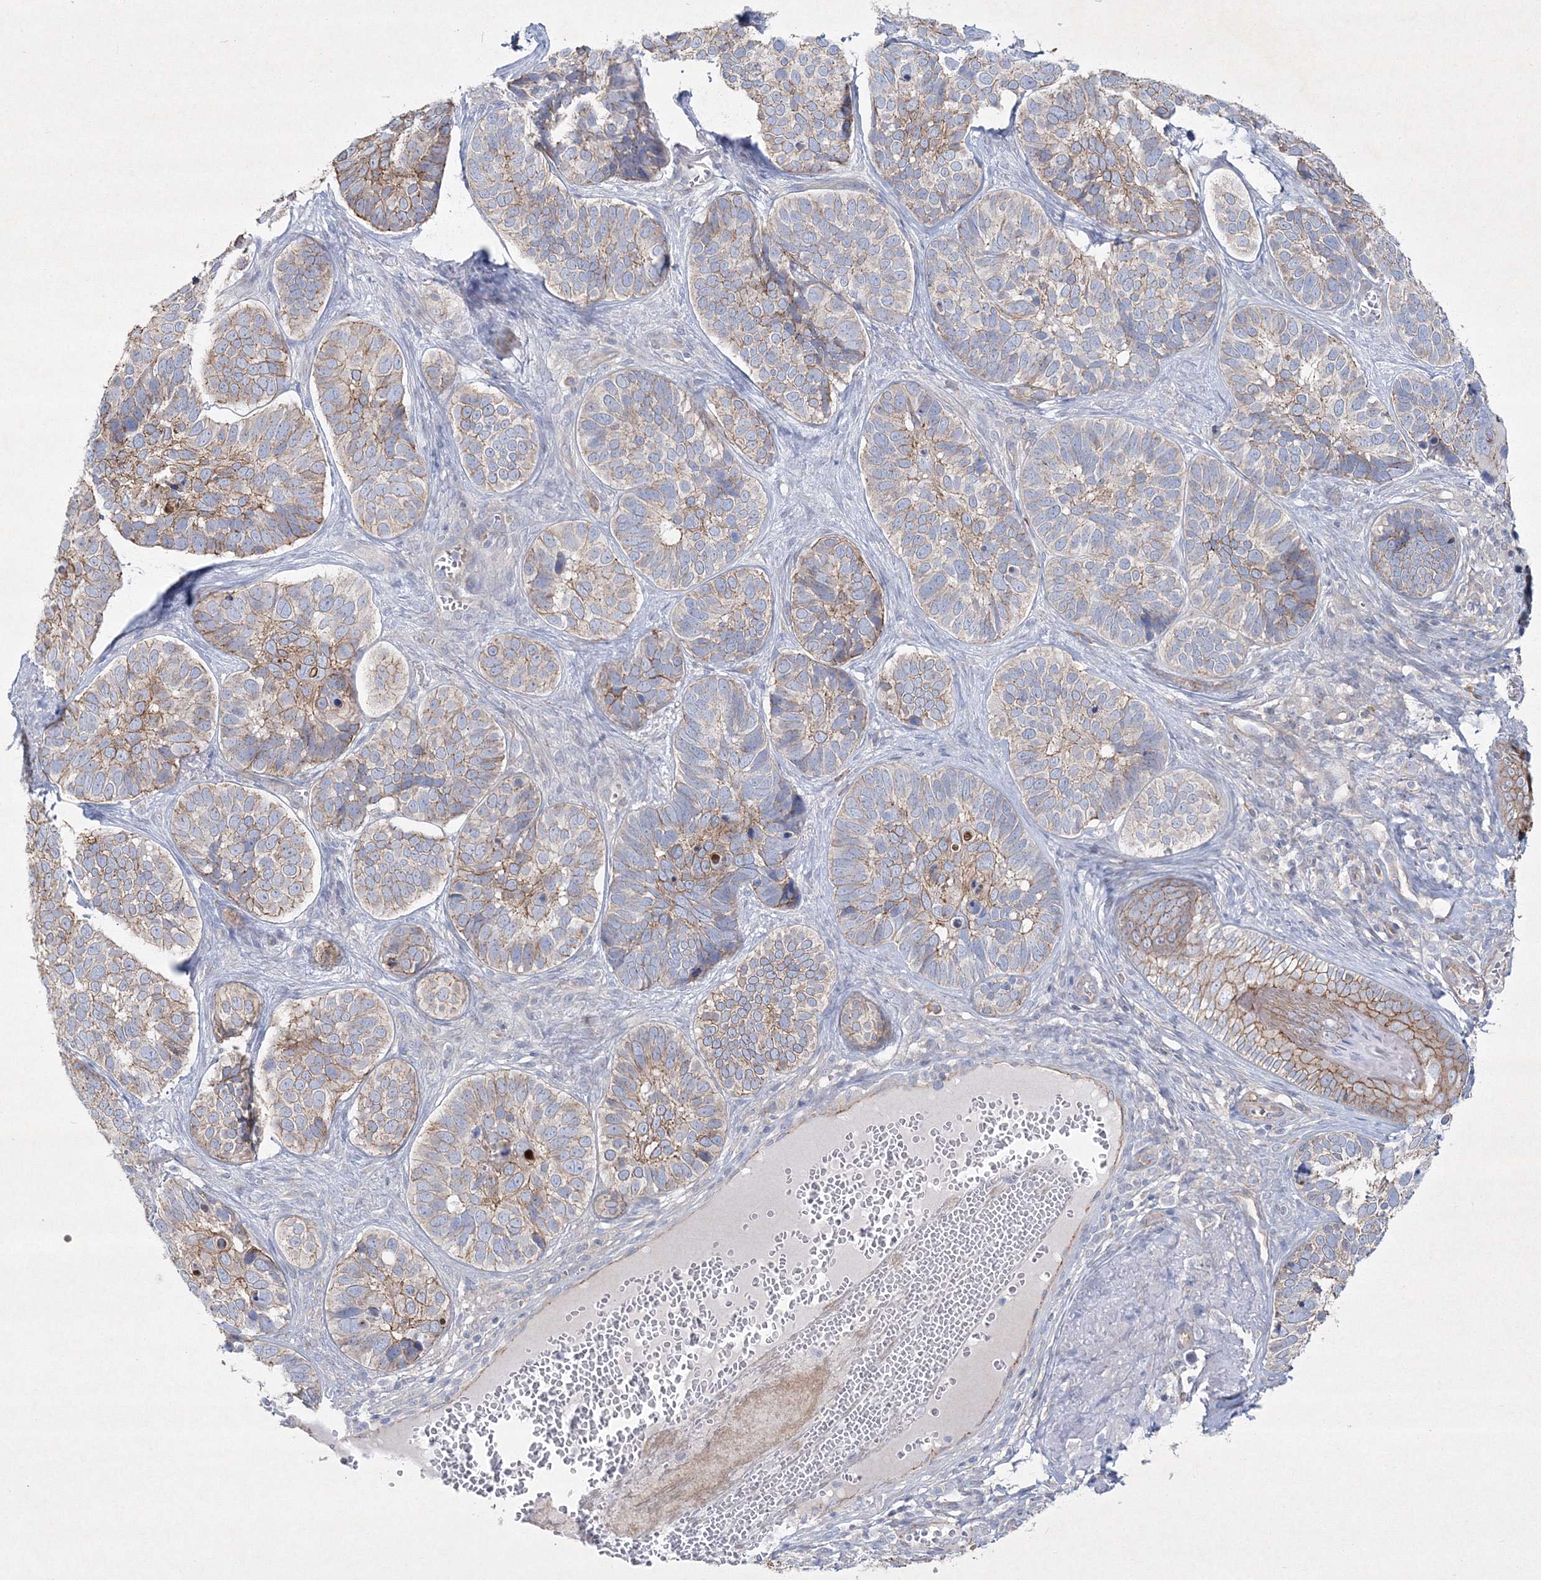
{"staining": {"intensity": "moderate", "quantity": "25%-75%", "location": "cytoplasmic/membranous"}, "tissue": "skin cancer", "cell_type": "Tumor cells", "image_type": "cancer", "snomed": [{"axis": "morphology", "description": "Basal cell carcinoma"}, {"axis": "topography", "description": "Skin"}], "caption": "This histopathology image exhibits immunohistochemistry (IHC) staining of human skin basal cell carcinoma, with medium moderate cytoplasmic/membranous staining in about 25%-75% of tumor cells.", "gene": "NAA40", "patient": {"sex": "male", "age": 62}}